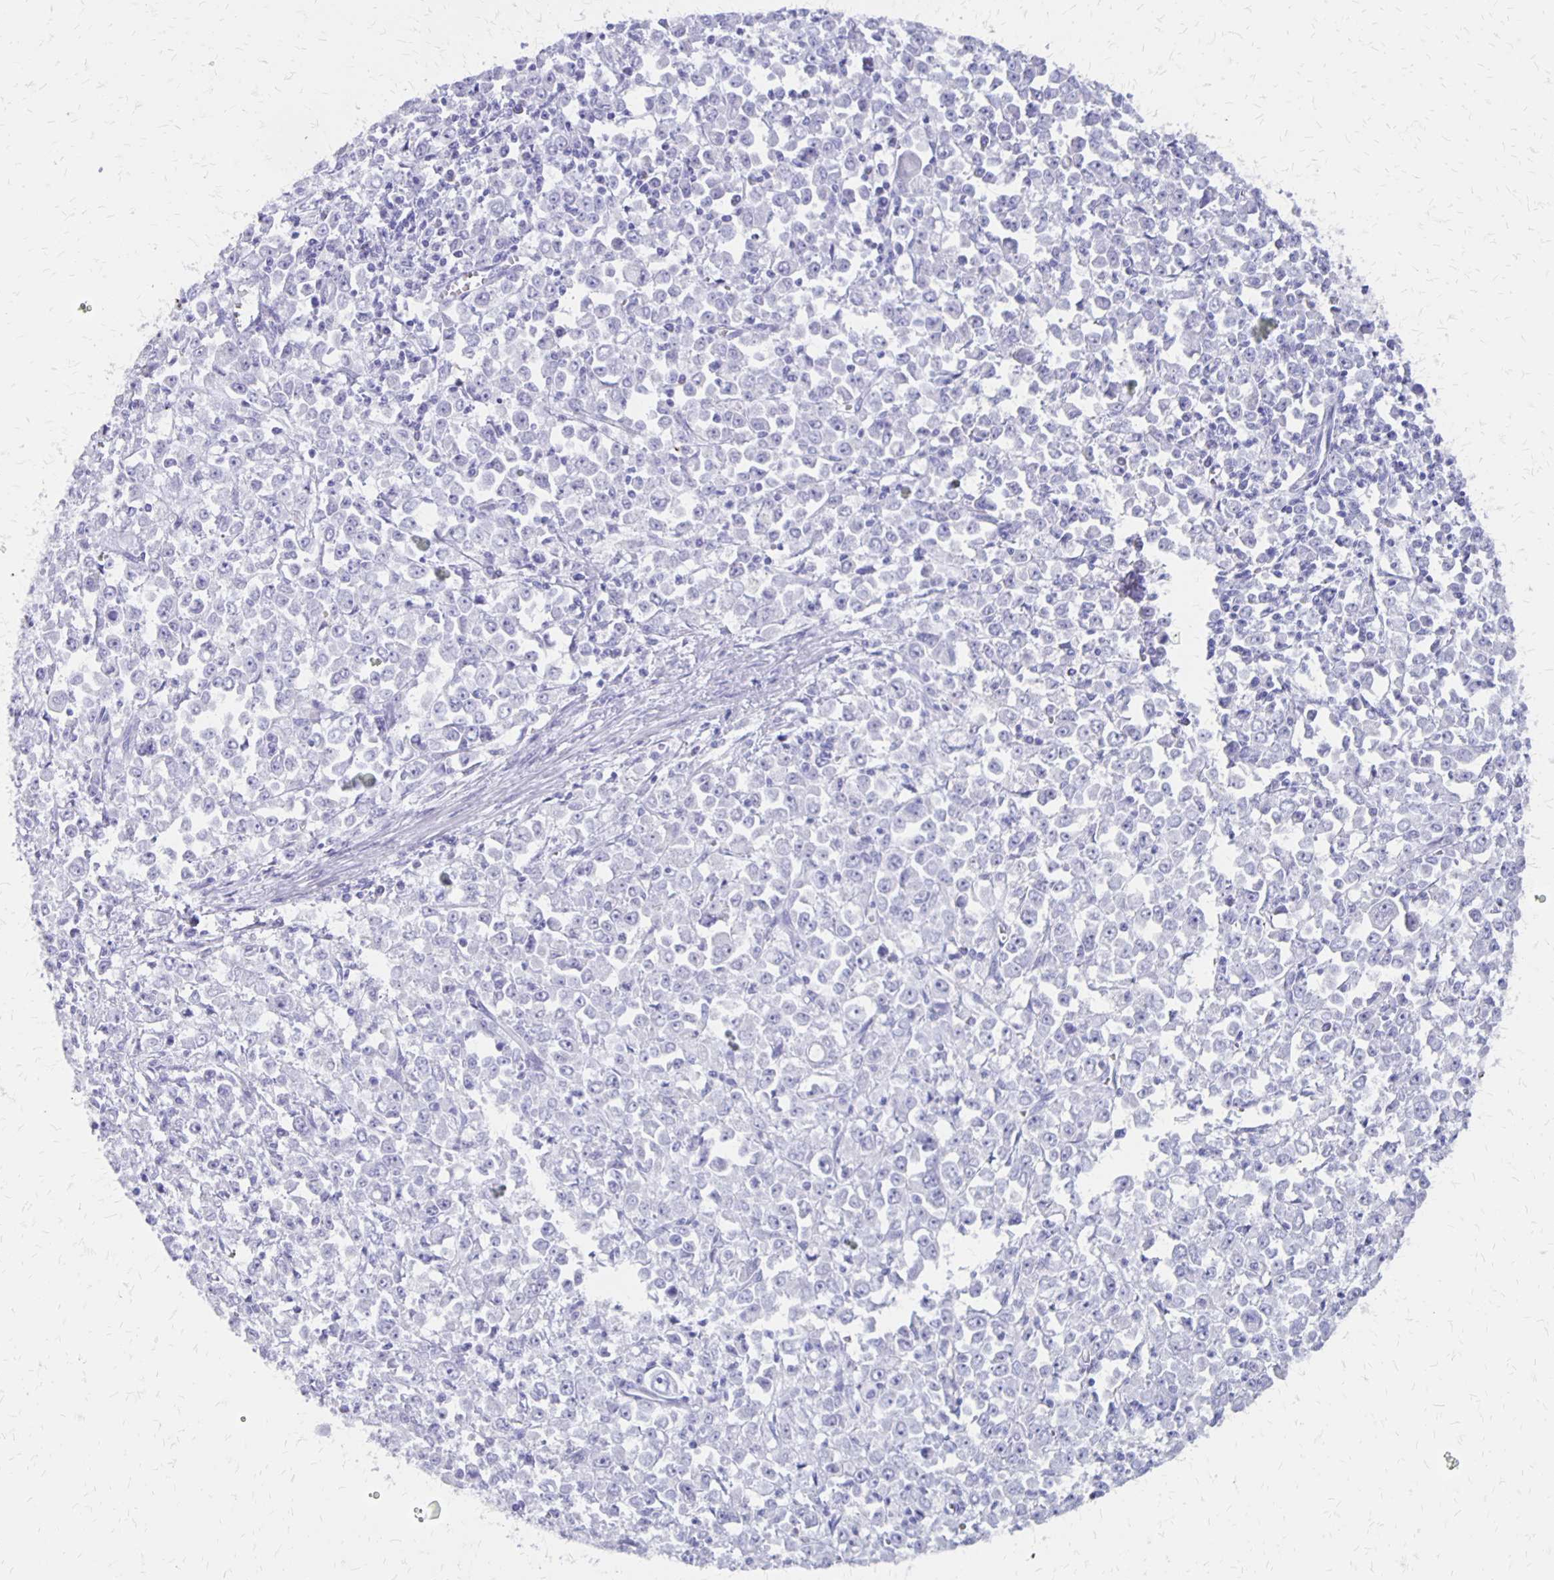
{"staining": {"intensity": "negative", "quantity": "none", "location": "none"}, "tissue": "stomach cancer", "cell_type": "Tumor cells", "image_type": "cancer", "snomed": [{"axis": "morphology", "description": "Adenocarcinoma, NOS"}, {"axis": "topography", "description": "Stomach, upper"}], "caption": "High magnification brightfield microscopy of stomach adenocarcinoma stained with DAB (3,3'-diaminobenzidine) (brown) and counterstained with hematoxylin (blue): tumor cells show no significant expression.", "gene": "SEPTIN5", "patient": {"sex": "male", "age": 70}}